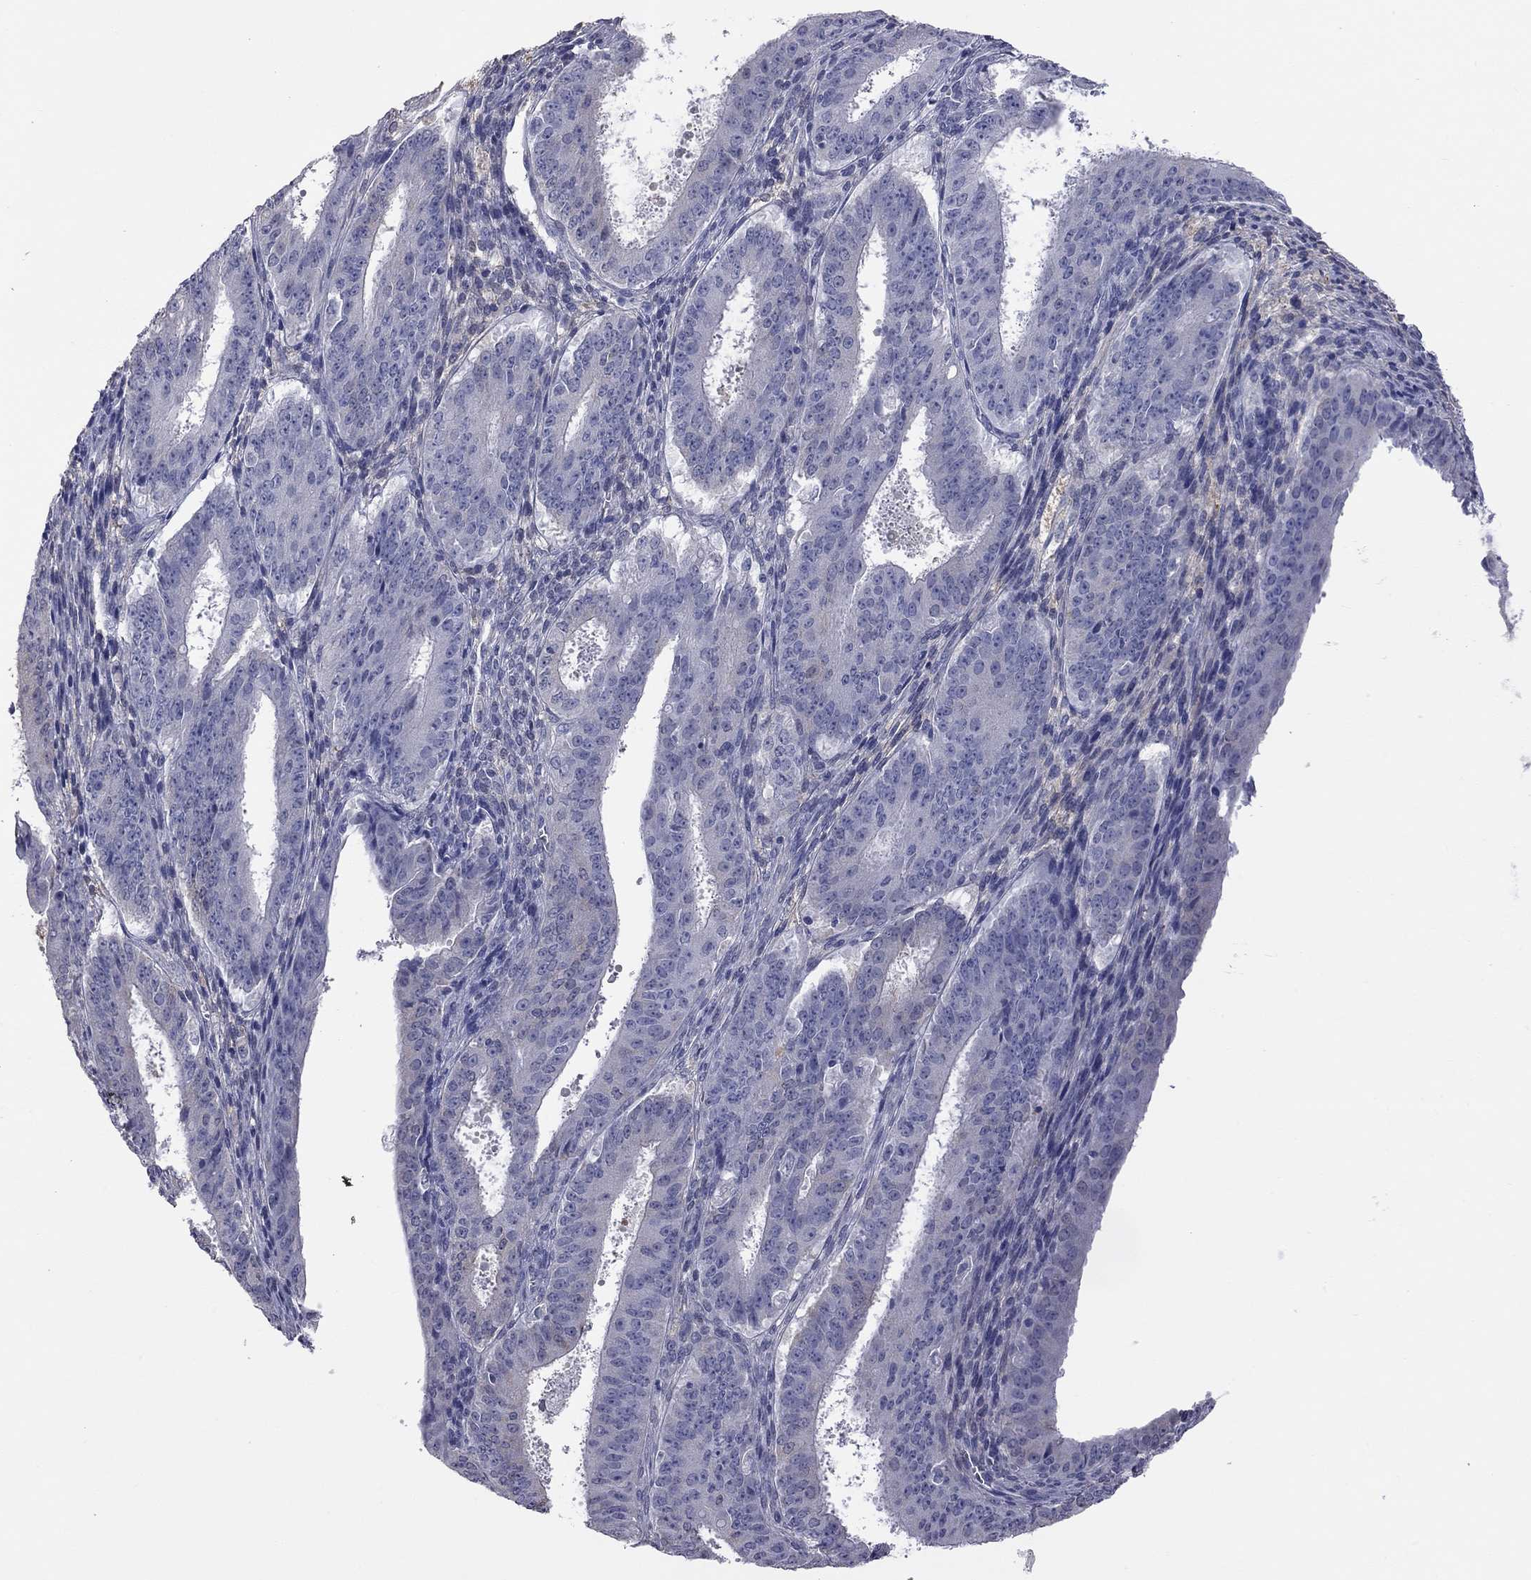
{"staining": {"intensity": "negative", "quantity": "none", "location": "none"}, "tissue": "ovarian cancer", "cell_type": "Tumor cells", "image_type": "cancer", "snomed": [{"axis": "morphology", "description": "Carcinoma, endometroid"}, {"axis": "topography", "description": "Ovary"}], "caption": "Immunohistochemical staining of human ovarian cancer (endometroid carcinoma) reveals no significant positivity in tumor cells.", "gene": "HYLS1", "patient": {"sex": "female", "age": 42}}